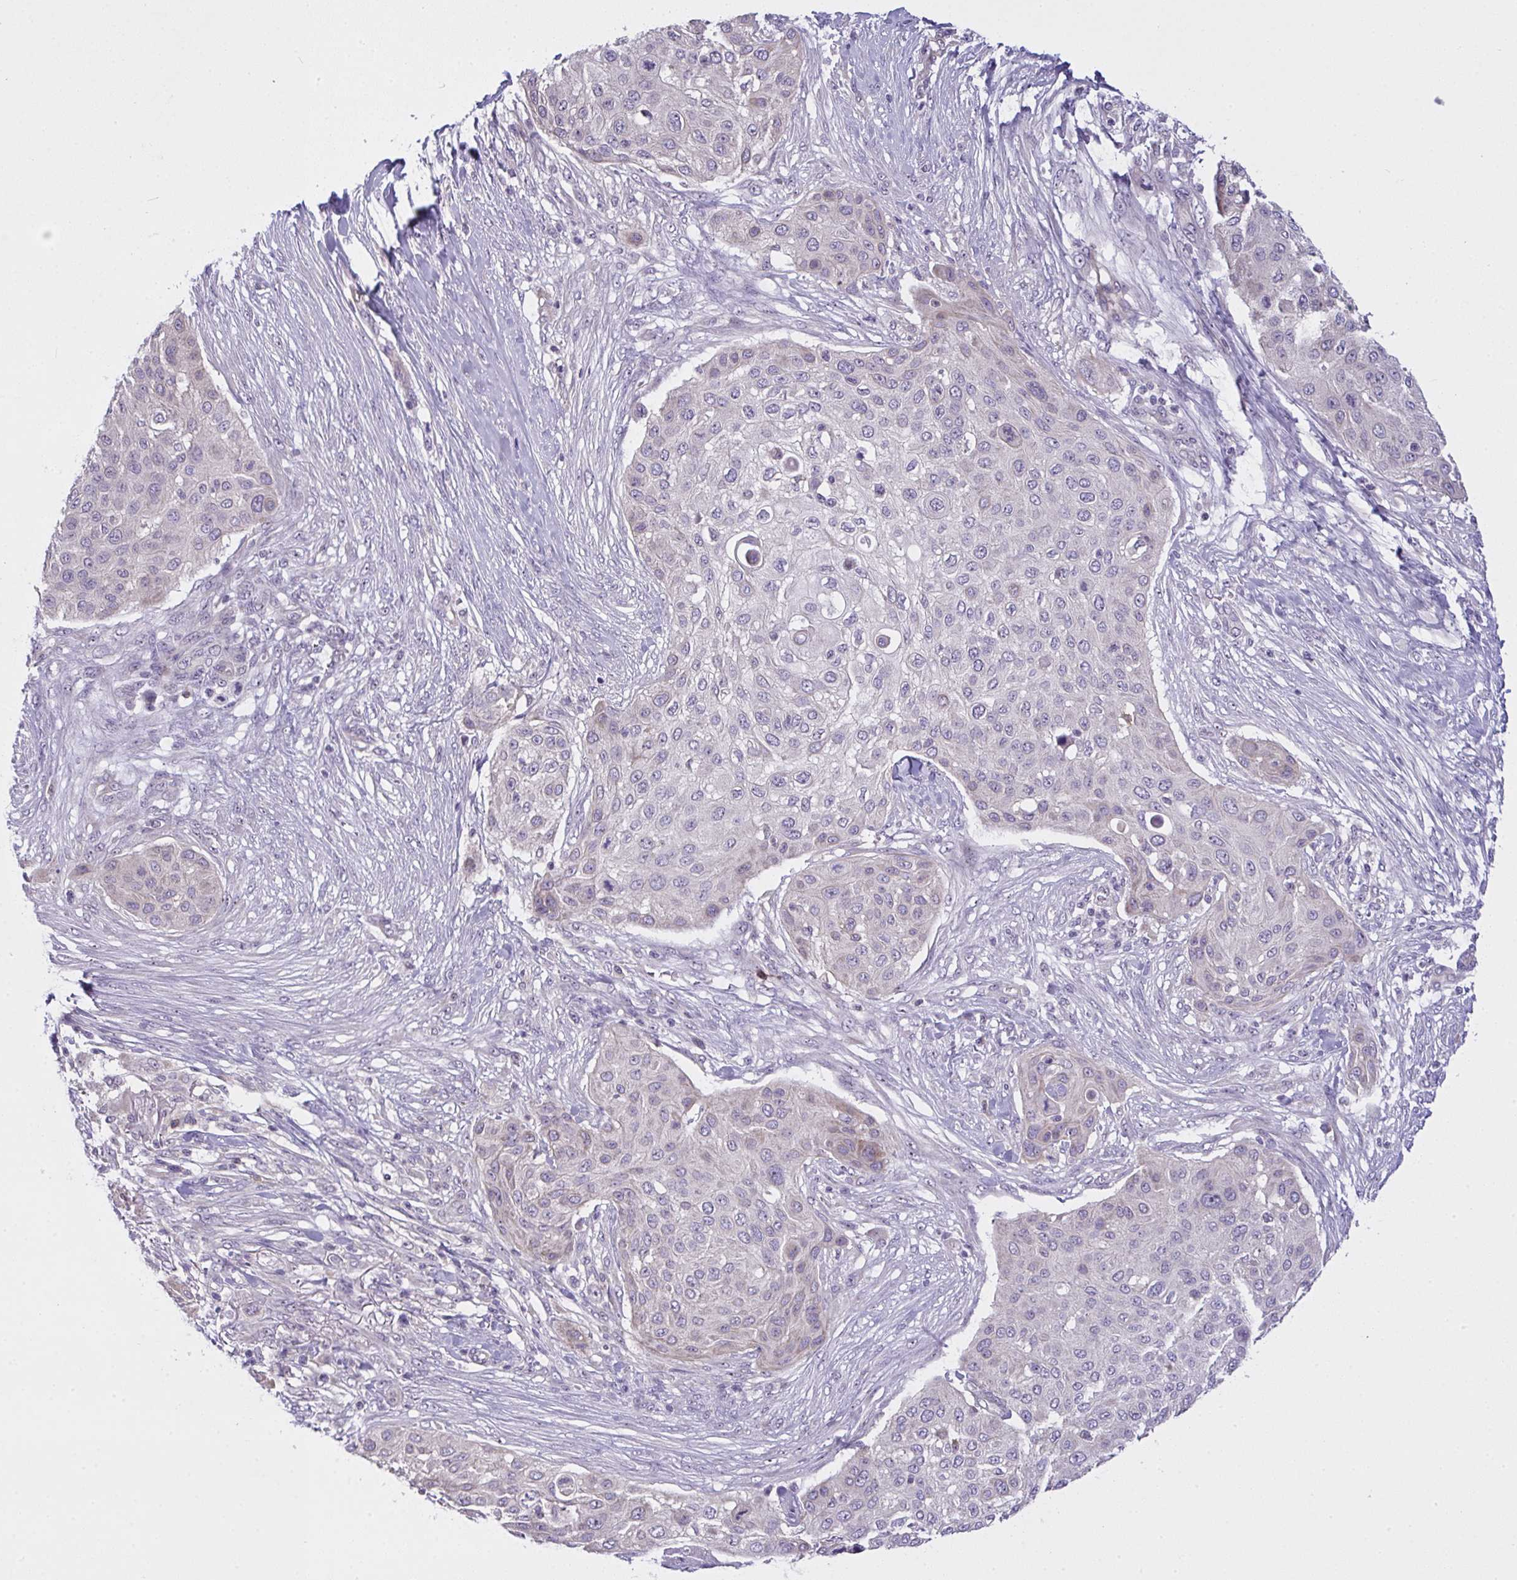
{"staining": {"intensity": "negative", "quantity": "none", "location": "none"}, "tissue": "skin cancer", "cell_type": "Tumor cells", "image_type": "cancer", "snomed": [{"axis": "morphology", "description": "Squamous cell carcinoma, NOS"}, {"axis": "topography", "description": "Skin"}], "caption": "Tumor cells show no significant staining in skin cancer.", "gene": "NT5C1A", "patient": {"sex": "female", "age": 87}}